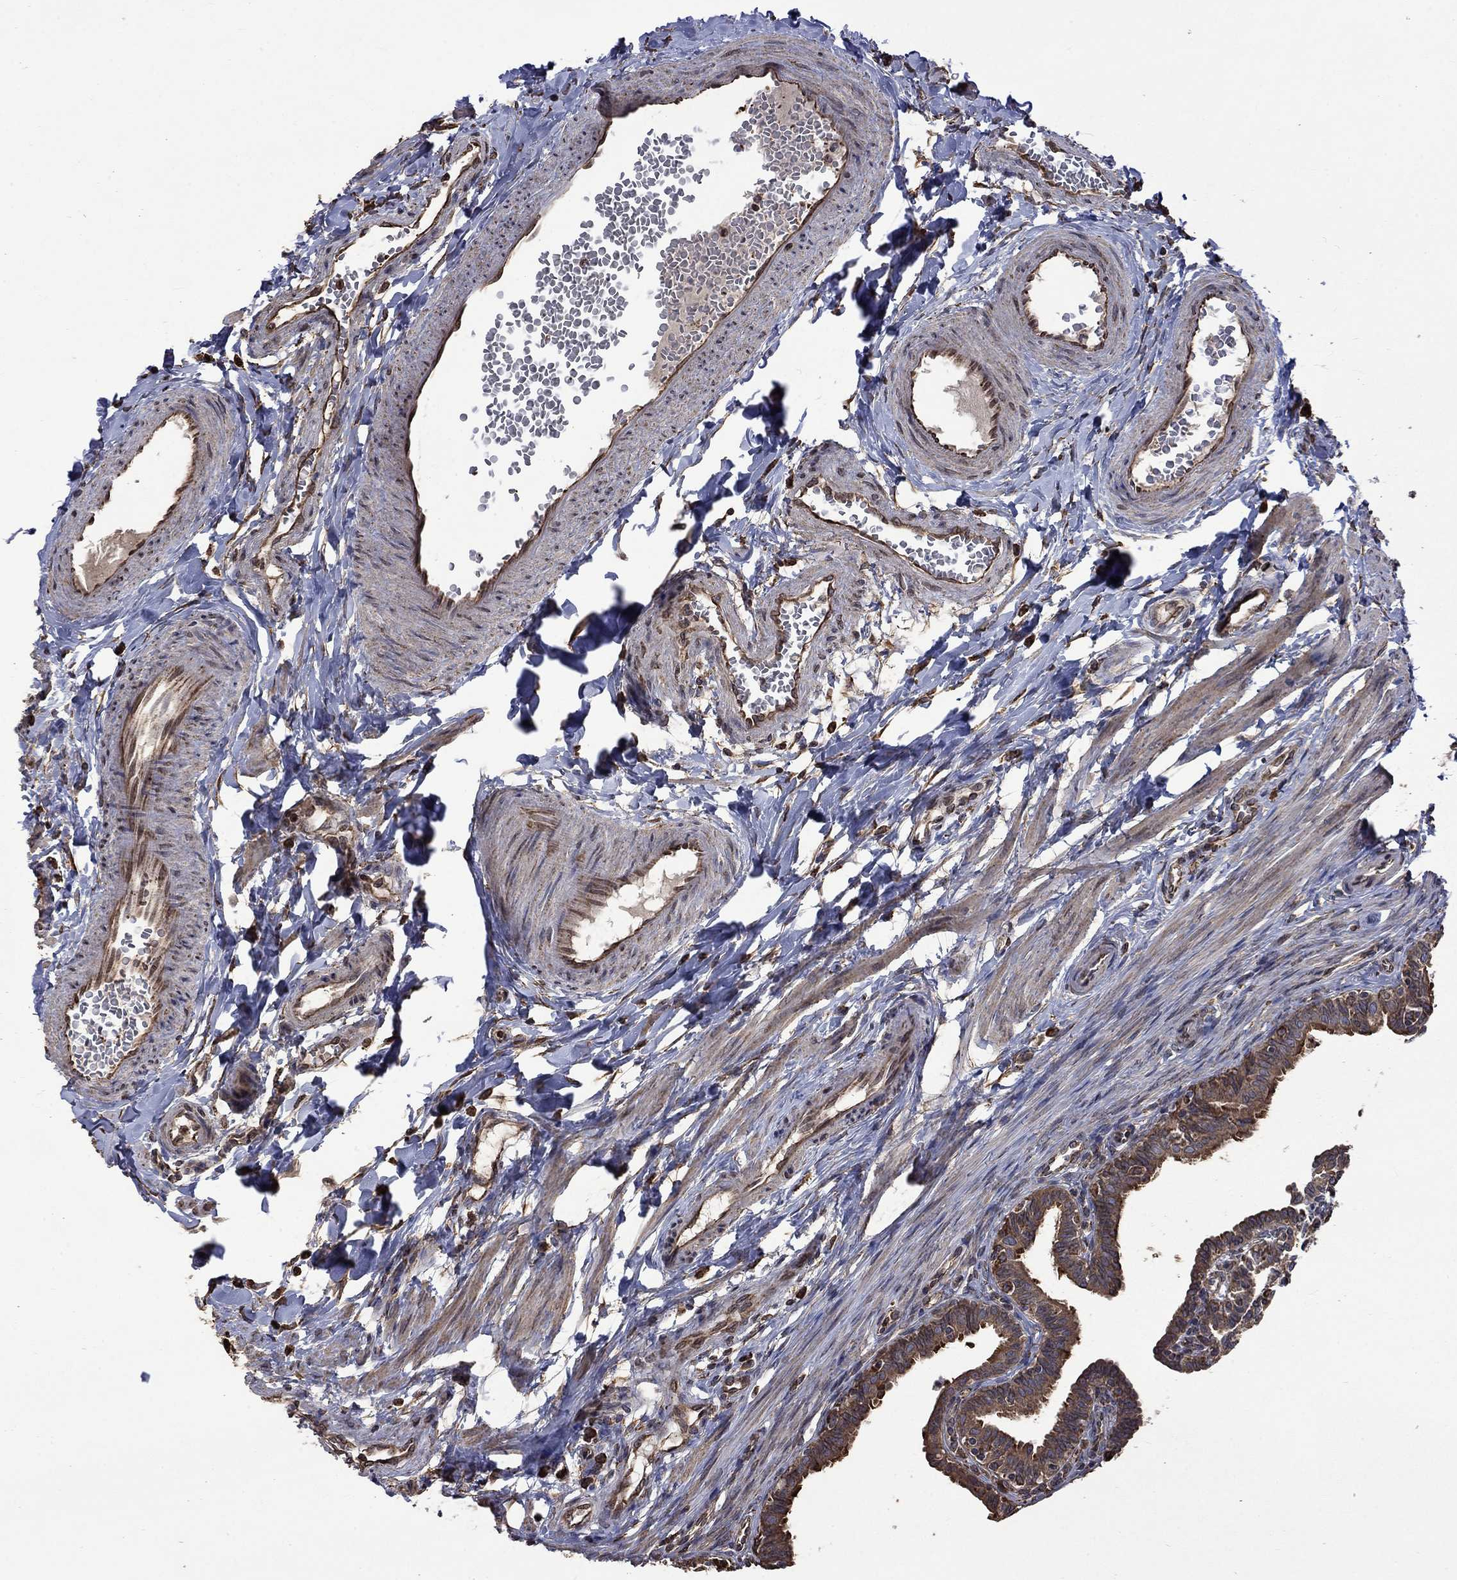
{"staining": {"intensity": "strong", "quantity": ">75%", "location": "cytoplasmic/membranous"}, "tissue": "fallopian tube", "cell_type": "Glandular cells", "image_type": "normal", "snomed": [{"axis": "morphology", "description": "Normal tissue, NOS"}, {"axis": "topography", "description": "Fallopian tube"}], "caption": "Brown immunohistochemical staining in normal fallopian tube reveals strong cytoplasmic/membranous positivity in about >75% of glandular cells.", "gene": "ESRRA", "patient": {"sex": "female", "age": 36}}